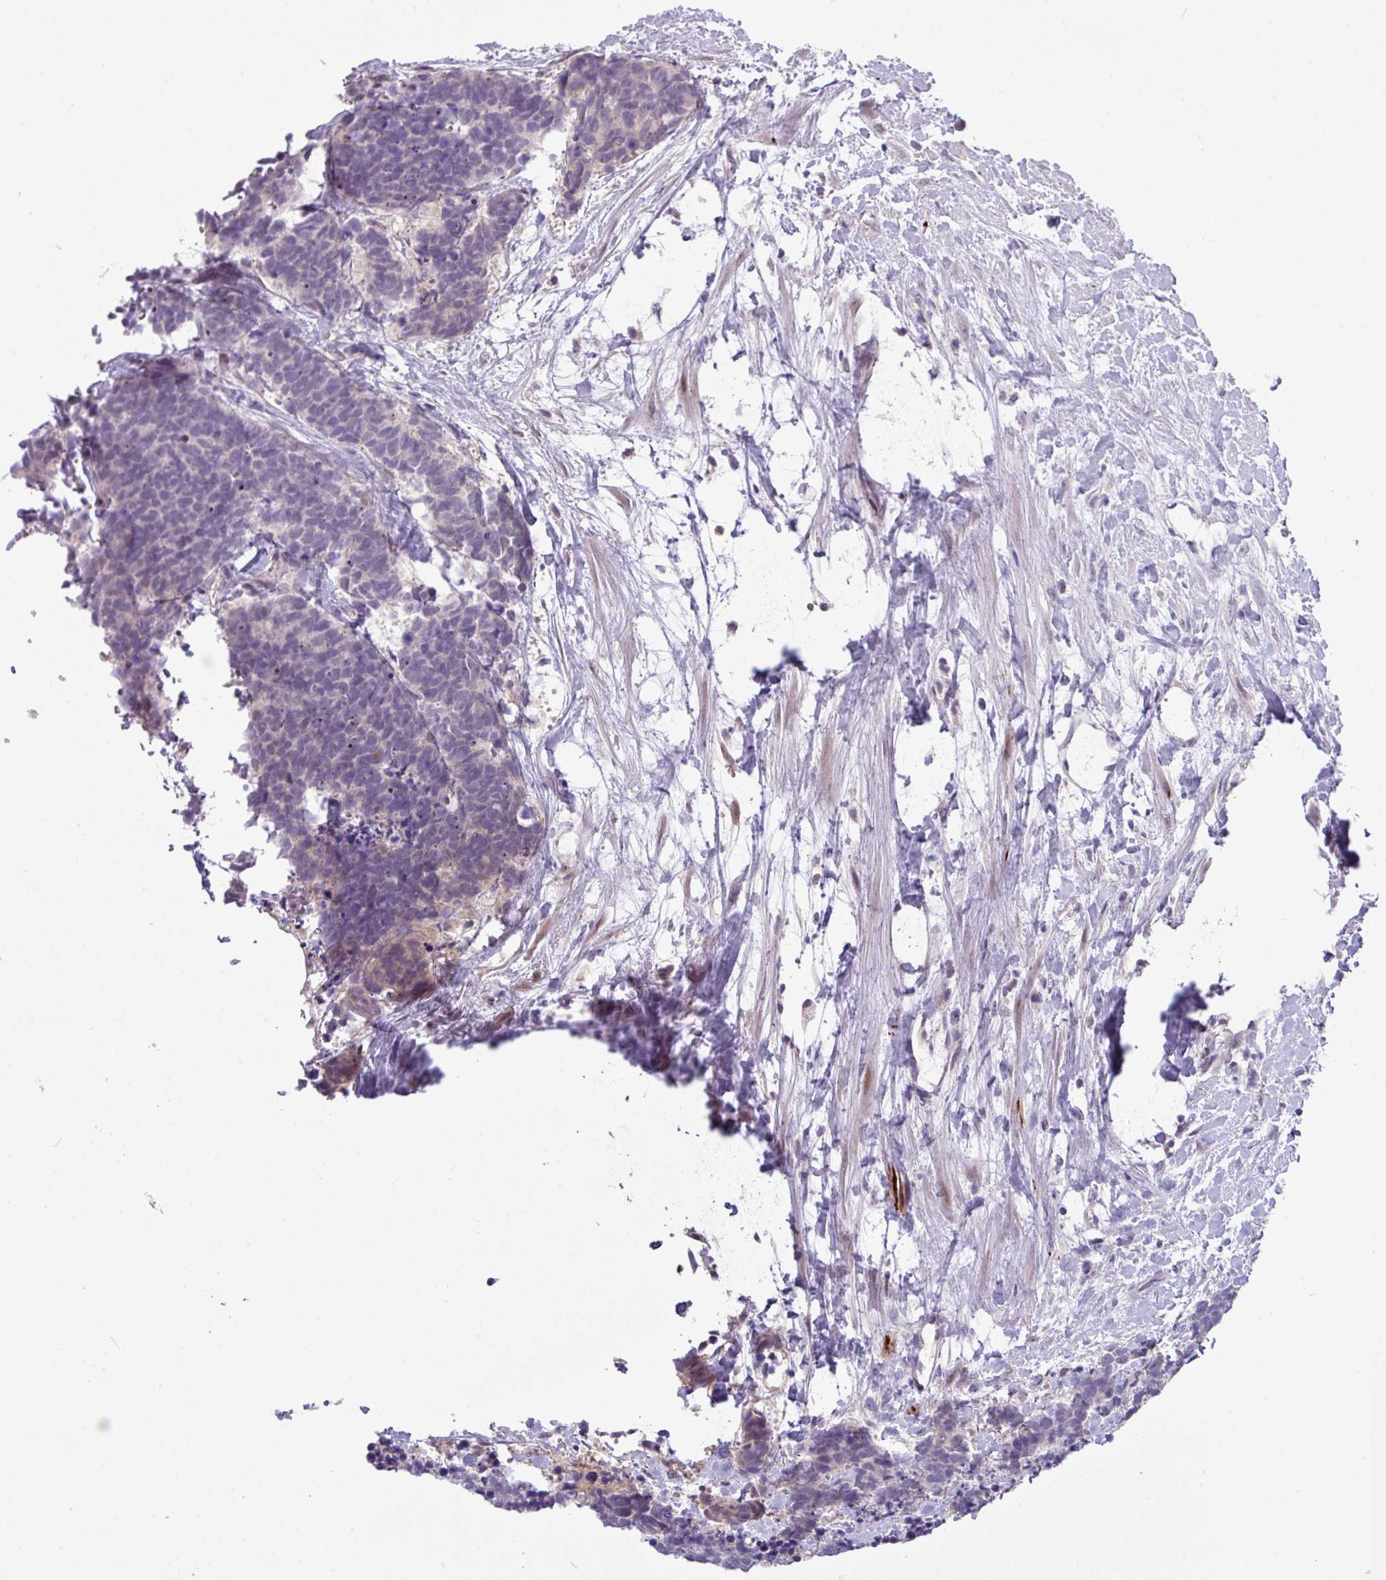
{"staining": {"intensity": "weak", "quantity": "<25%", "location": "cytoplasmic/membranous"}, "tissue": "carcinoid", "cell_type": "Tumor cells", "image_type": "cancer", "snomed": [{"axis": "morphology", "description": "Carcinoma, NOS"}, {"axis": "morphology", "description": "Carcinoid, malignant, NOS"}, {"axis": "topography", "description": "Prostate"}], "caption": "Micrograph shows no protein staining in tumor cells of malignant carcinoid tissue.", "gene": "RIPPLY1", "patient": {"sex": "male", "age": 57}}